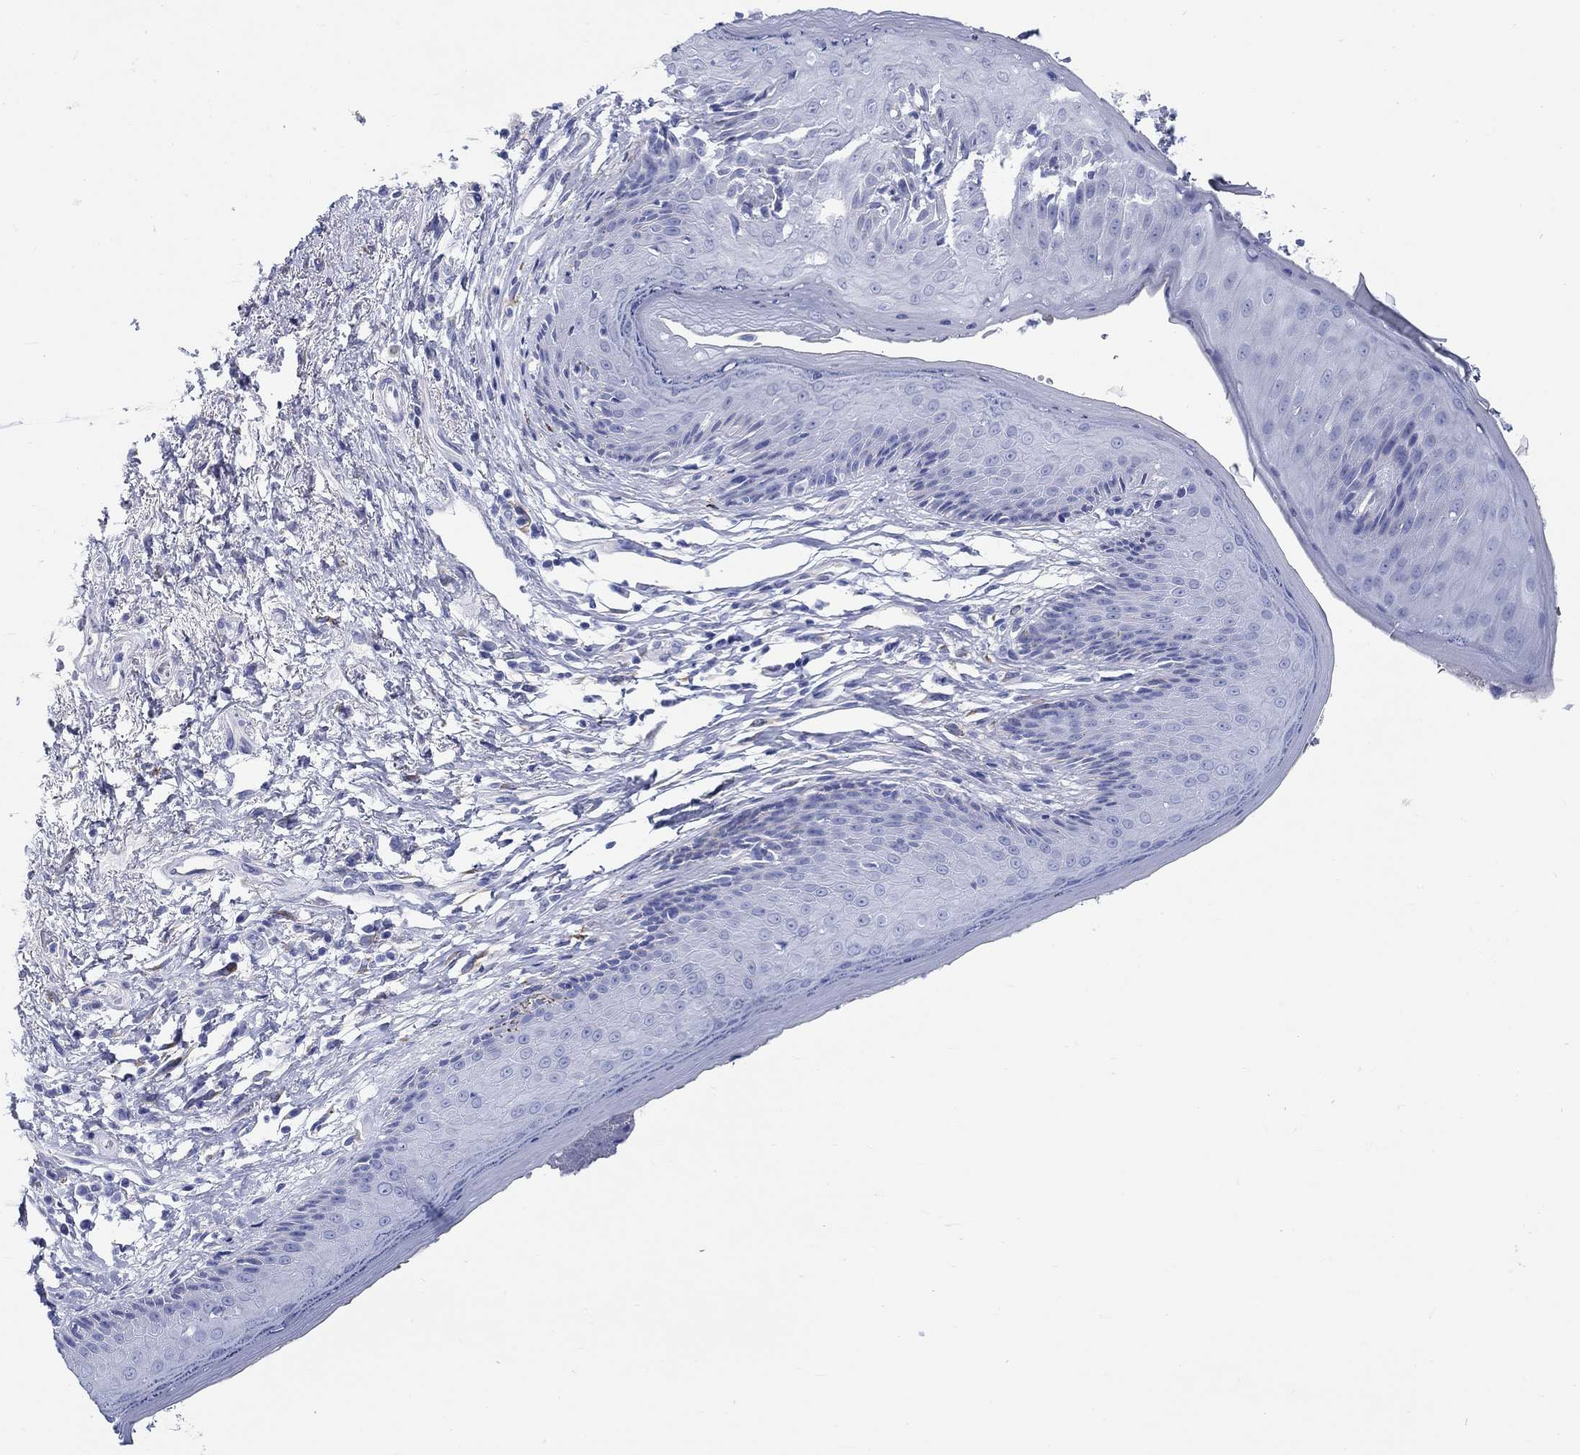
{"staining": {"intensity": "negative", "quantity": "none", "location": "none"}, "tissue": "skin", "cell_type": "Epidermal cells", "image_type": "normal", "snomed": [{"axis": "morphology", "description": "Normal tissue, NOS"}, {"axis": "morphology", "description": "Adenocarcinoma, NOS"}, {"axis": "topography", "description": "Rectum"}, {"axis": "topography", "description": "Anal"}], "caption": "The photomicrograph displays no staining of epidermal cells in benign skin.", "gene": "RD3L", "patient": {"sex": "female", "age": 68}}